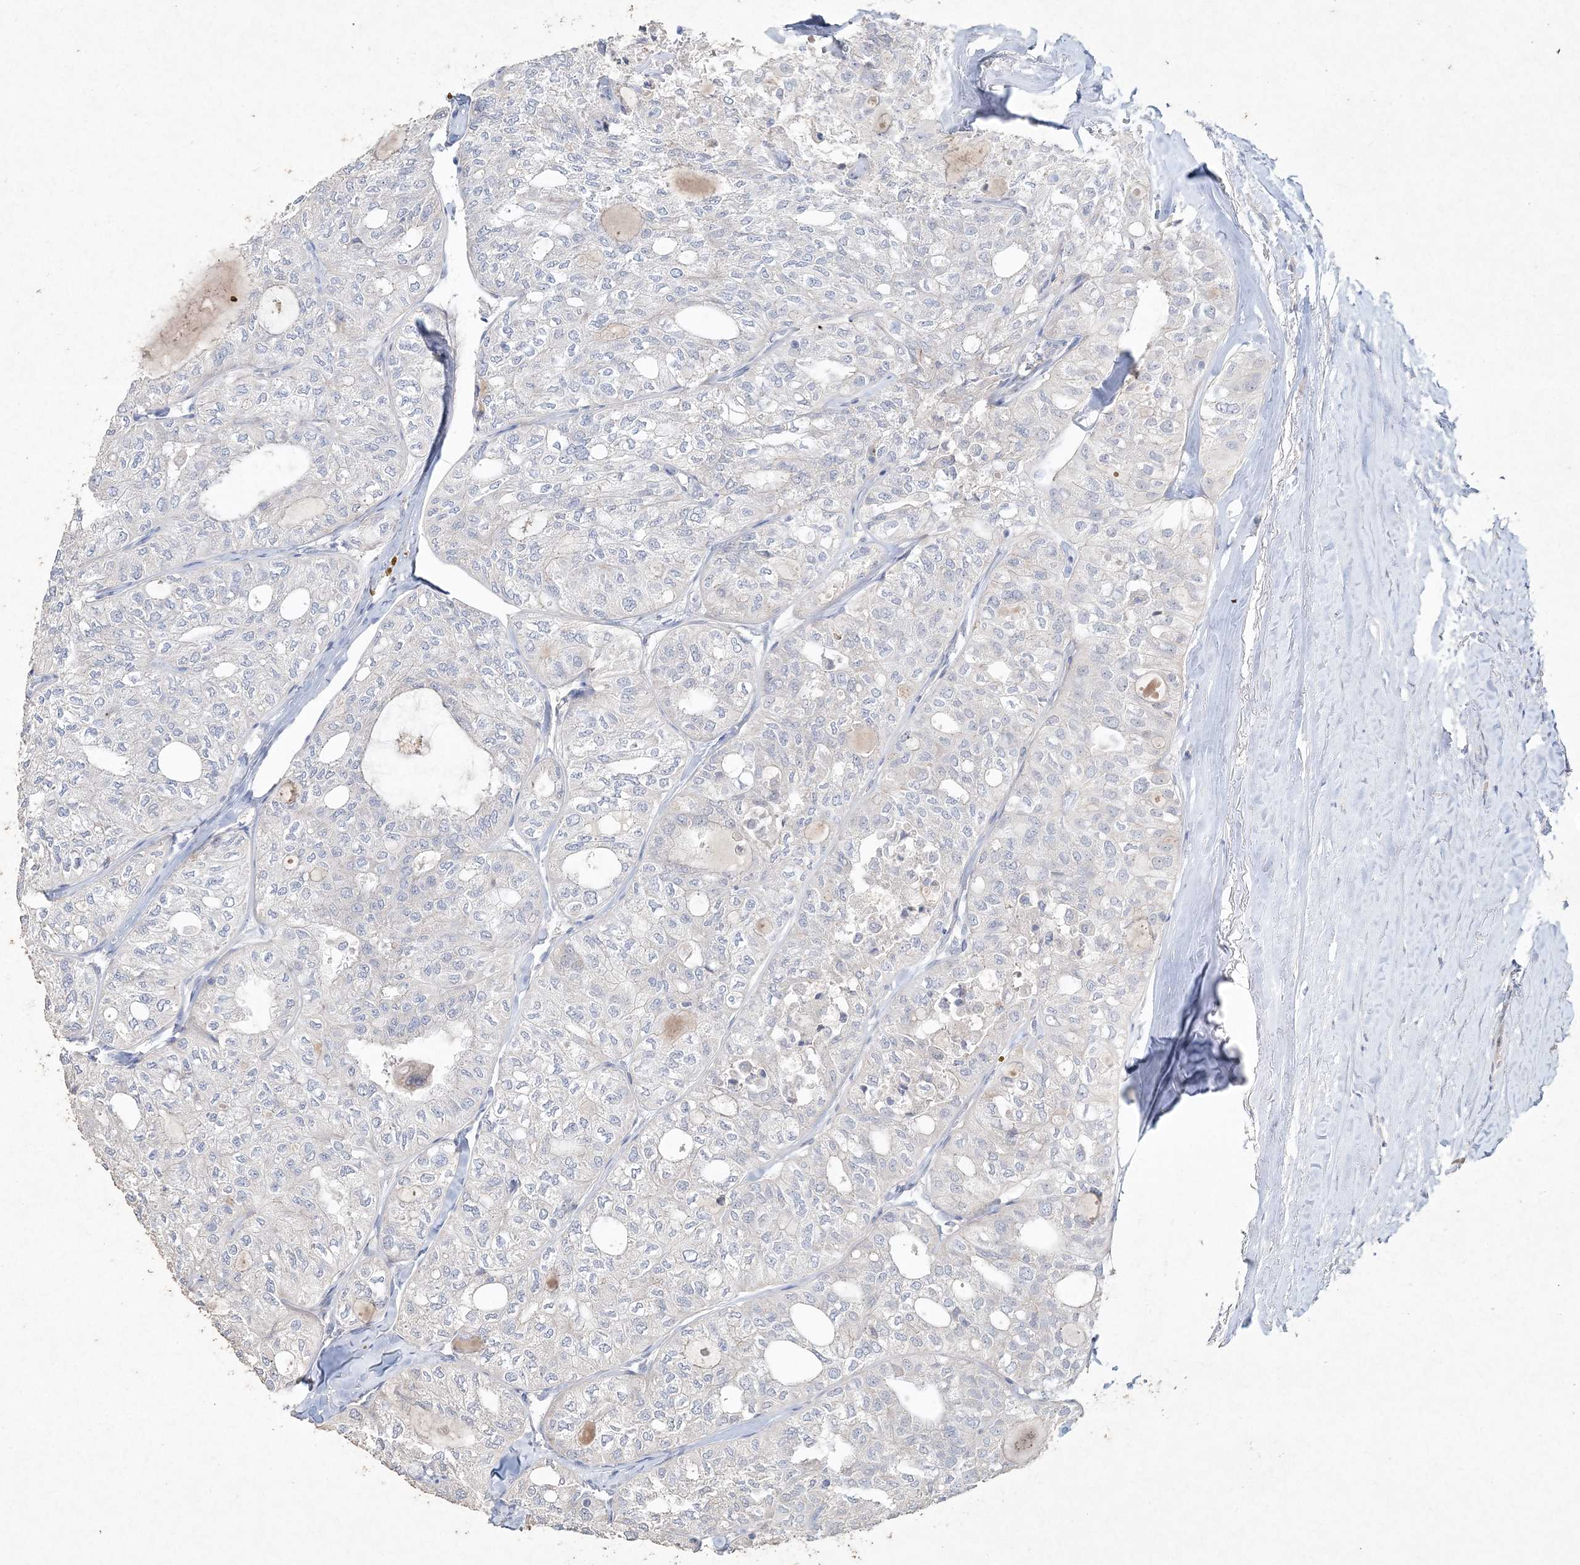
{"staining": {"intensity": "negative", "quantity": "none", "location": "none"}, "tissue": "thyroid cancer", "cell_type": "Tumor cells", "image_type": "cancer", "snomed": [{"axis": "morphology", "description": "Follicular adenoma carcinoma, NOS"}, {"axis": "topography", "description": "Thyroid gland"}], "caption": "The image shows no significant staining in tumor cells of follicular adenoma carcinoma (thyroid).", "gene": "DNAH5", "patient": {"sex": "male", "age": 75}}